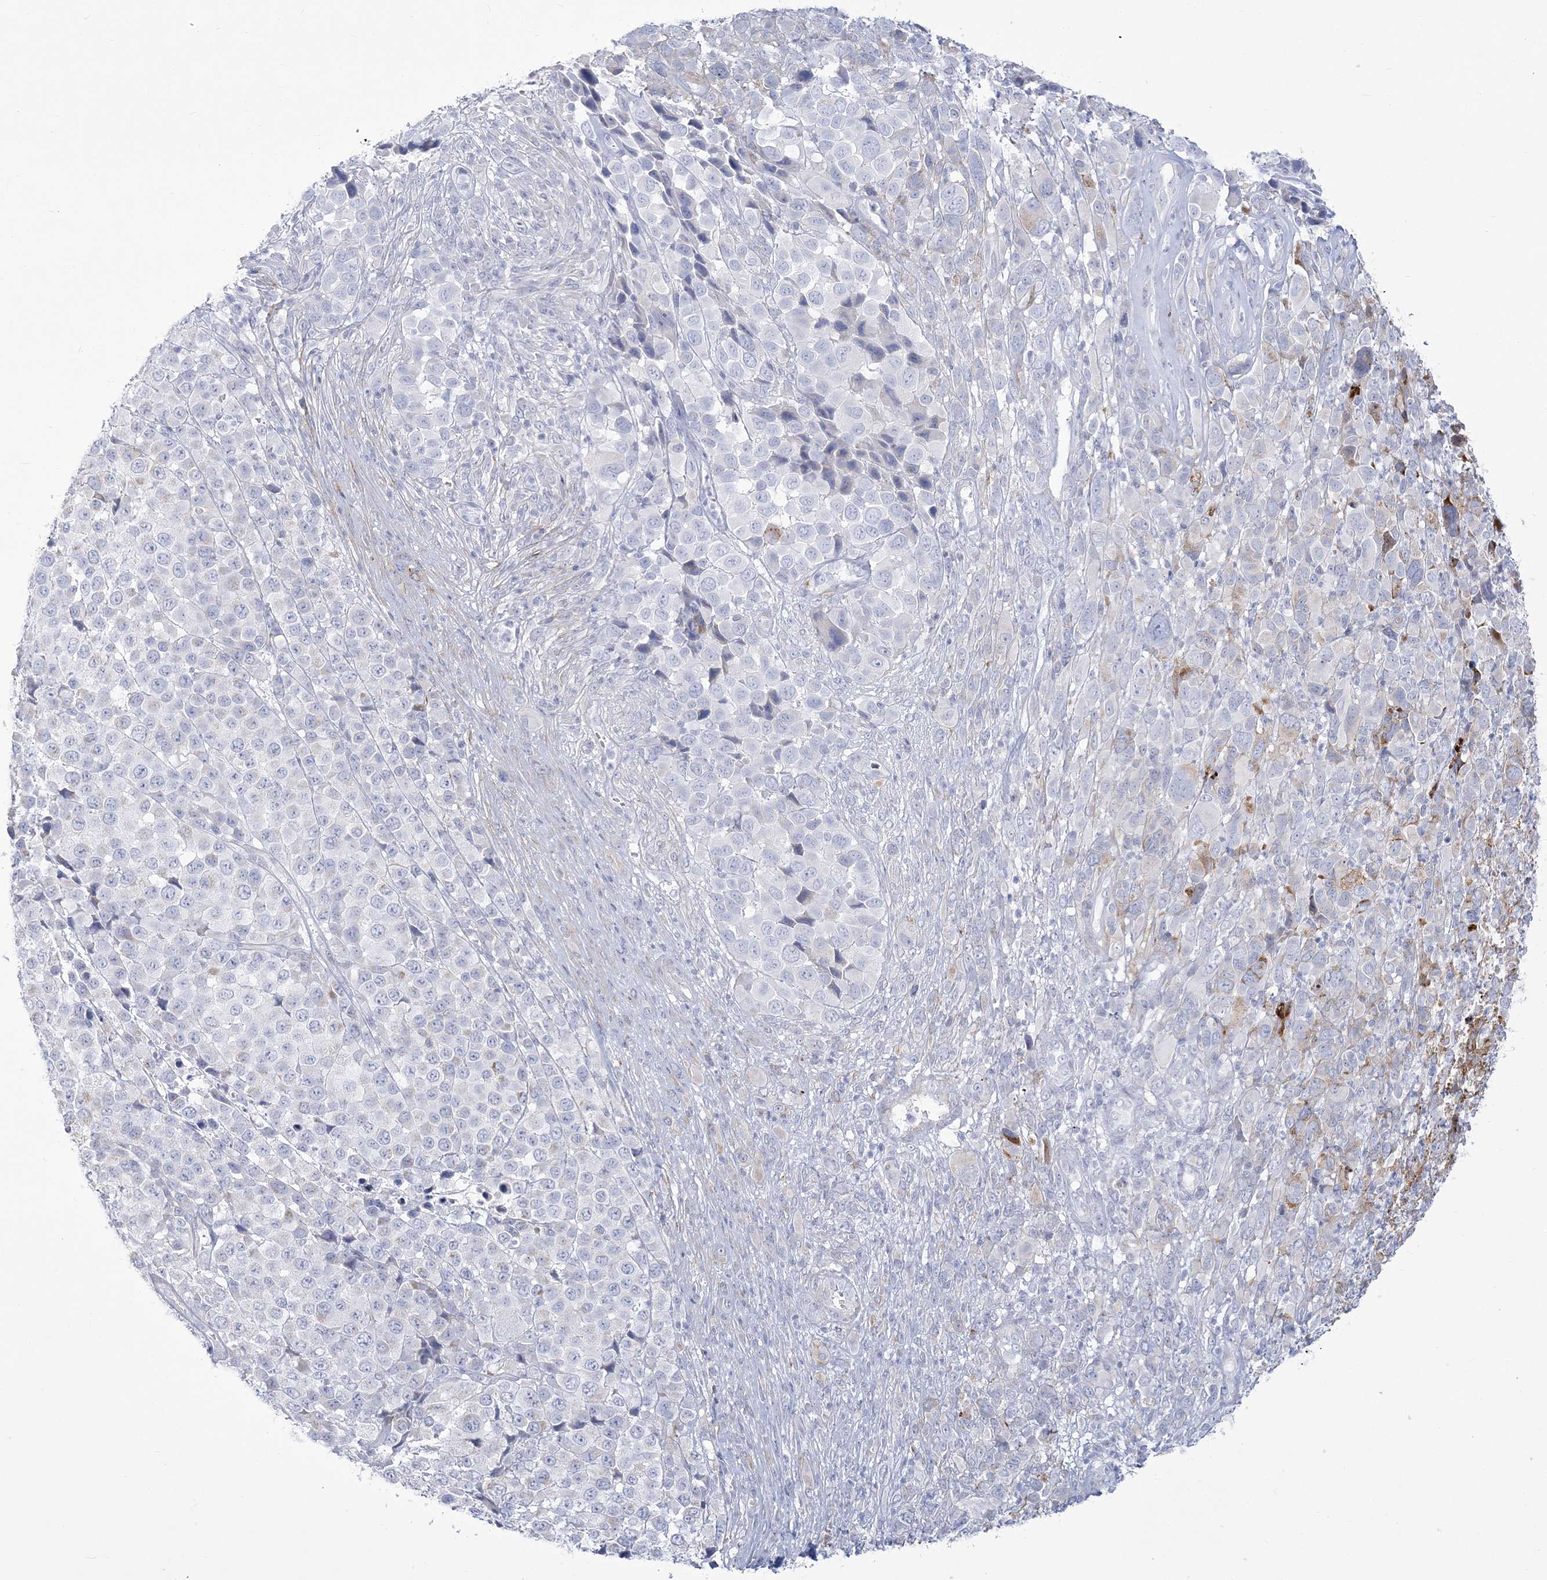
{"staining": {"intensity": "negative", "quantity": "none", "location": "none"}, "tissue": "melanoma", "cell_type": "Tumor cells", "image_type": "cancer", "snomed": [{"axis": "morphology", "description": "Malignant melanoma, NOS"}, {"axis": "topography", "description": "Skin of trunk"}], "caption": "Immunohistochemistry (IHC) image of melanoma stained for a protein (brown), which exhibits no staining in tumor cells.", "gene": "WDR27", "patient": {"sex": "male", "age": 71}}